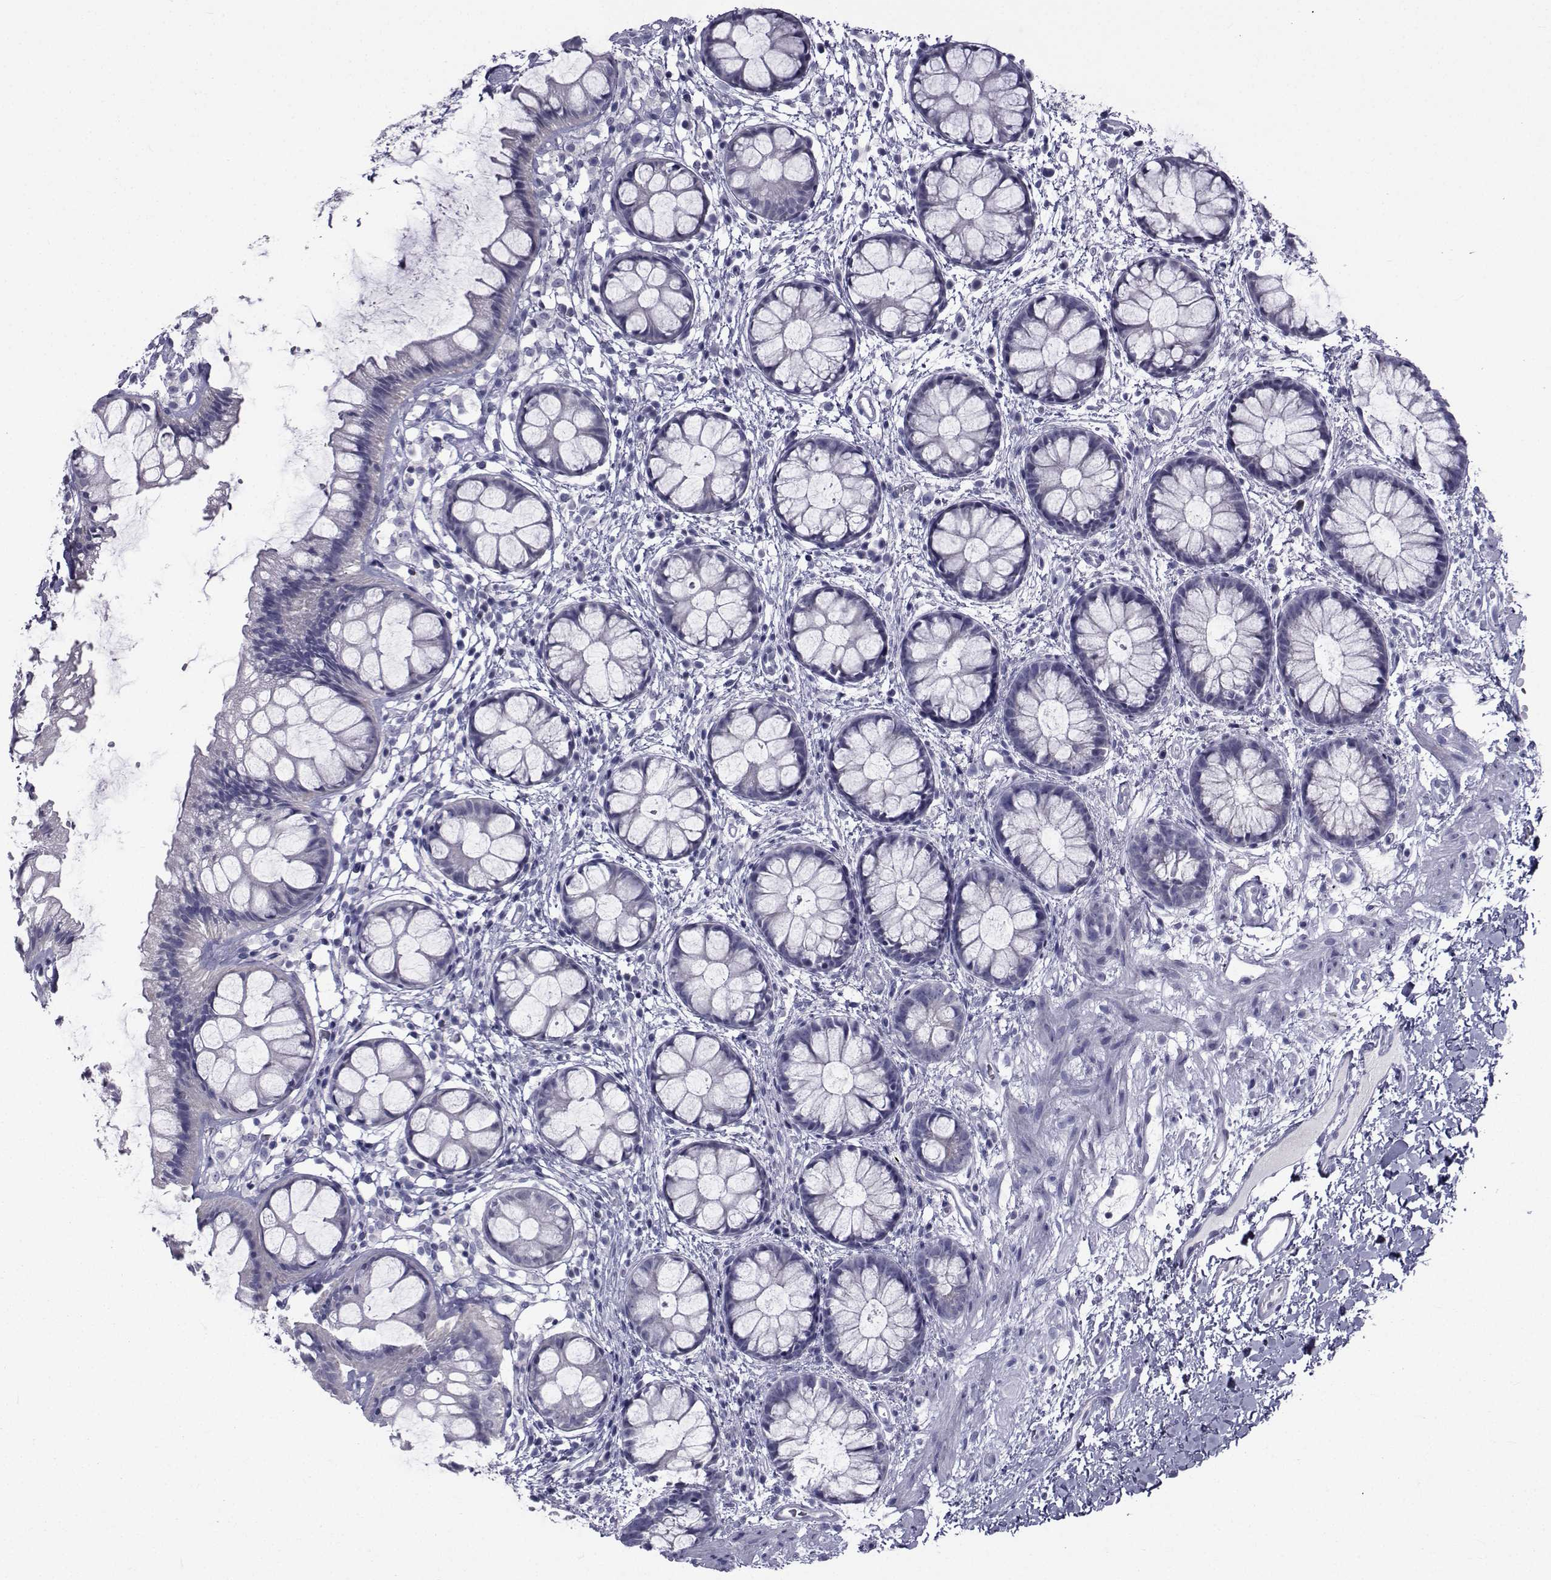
{"staining": {"intensity": "weak", "quantity": "<25%", "location": "cytoplasmic/membranous"}, "tissue": "rectum", "cell_type": "Glandular cells", "image_type": "normal", "snomed": [{"axis": "morphology", "description": "Normal tissue, NOS"}, {"axis": "topography", "description": "Rectum"}], "caption": "The image shows no significant positivity in glandular cells of rectum.", "gene": "FDXR", "patient": {"sex": "female", "age": 62}}